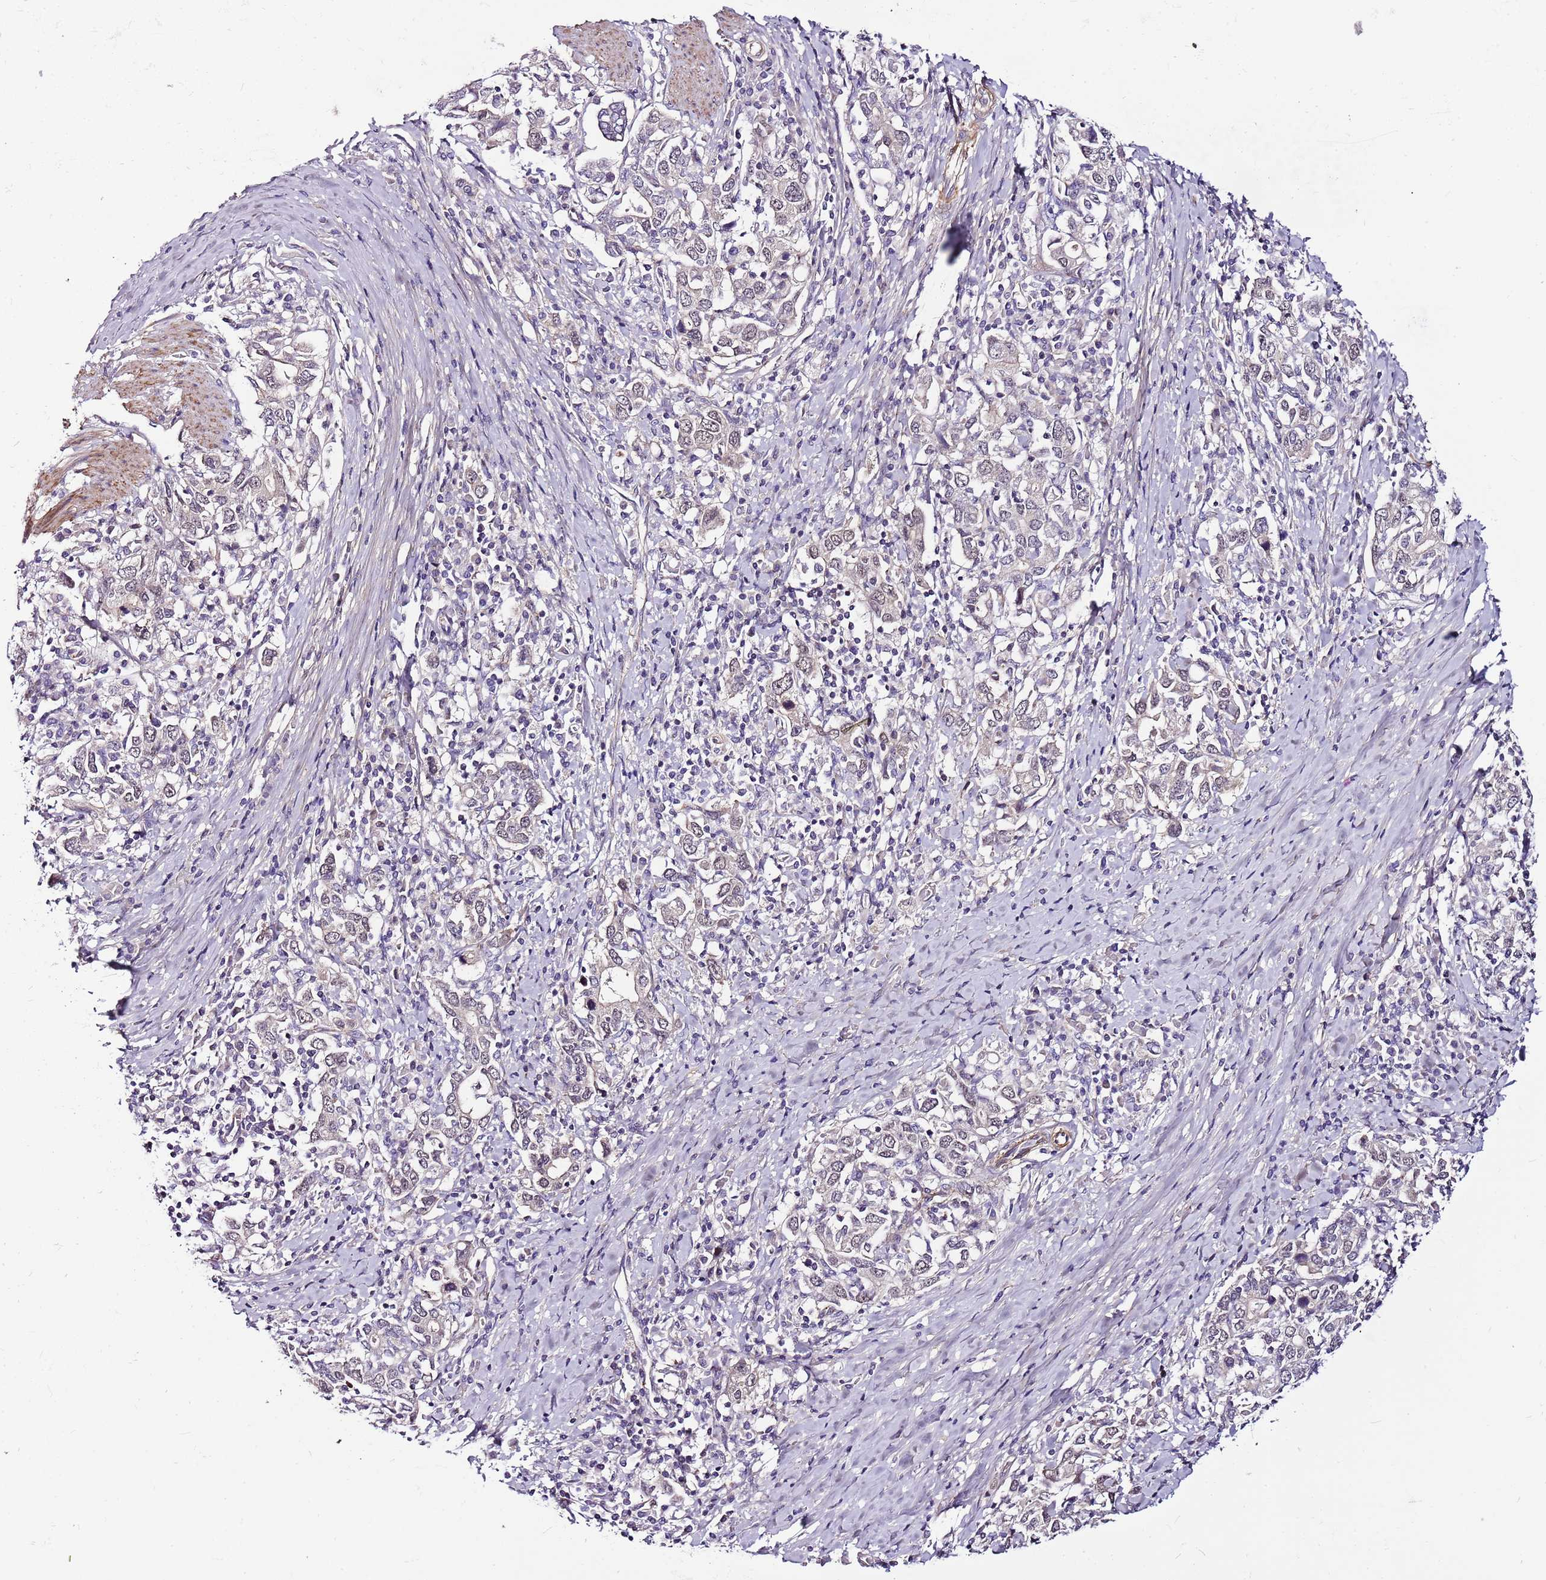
{"staining": {"intensity": "negative", "quantity": "none", "location": "none"}, "tissue": "stomach cancer", "cell_type": "Tumor cells", "image_type": "cancer", "snomed": [{"axis": "morphology", "description": "Adenocarcinoma, NOS"}, {"axis": "topography", "description": "Stomach, upper"}, {"axis": "topography", "description": "Stomach"}], "caption": "High power microscopy micrograph of an immunohistochemistry (IHC) photomicrograph of stomach cancer (adenocarcinoma), revealing no significant positivity in tumor cells.", "gene": "POLE3", "patient": {"sex": "male", "age": 62}}